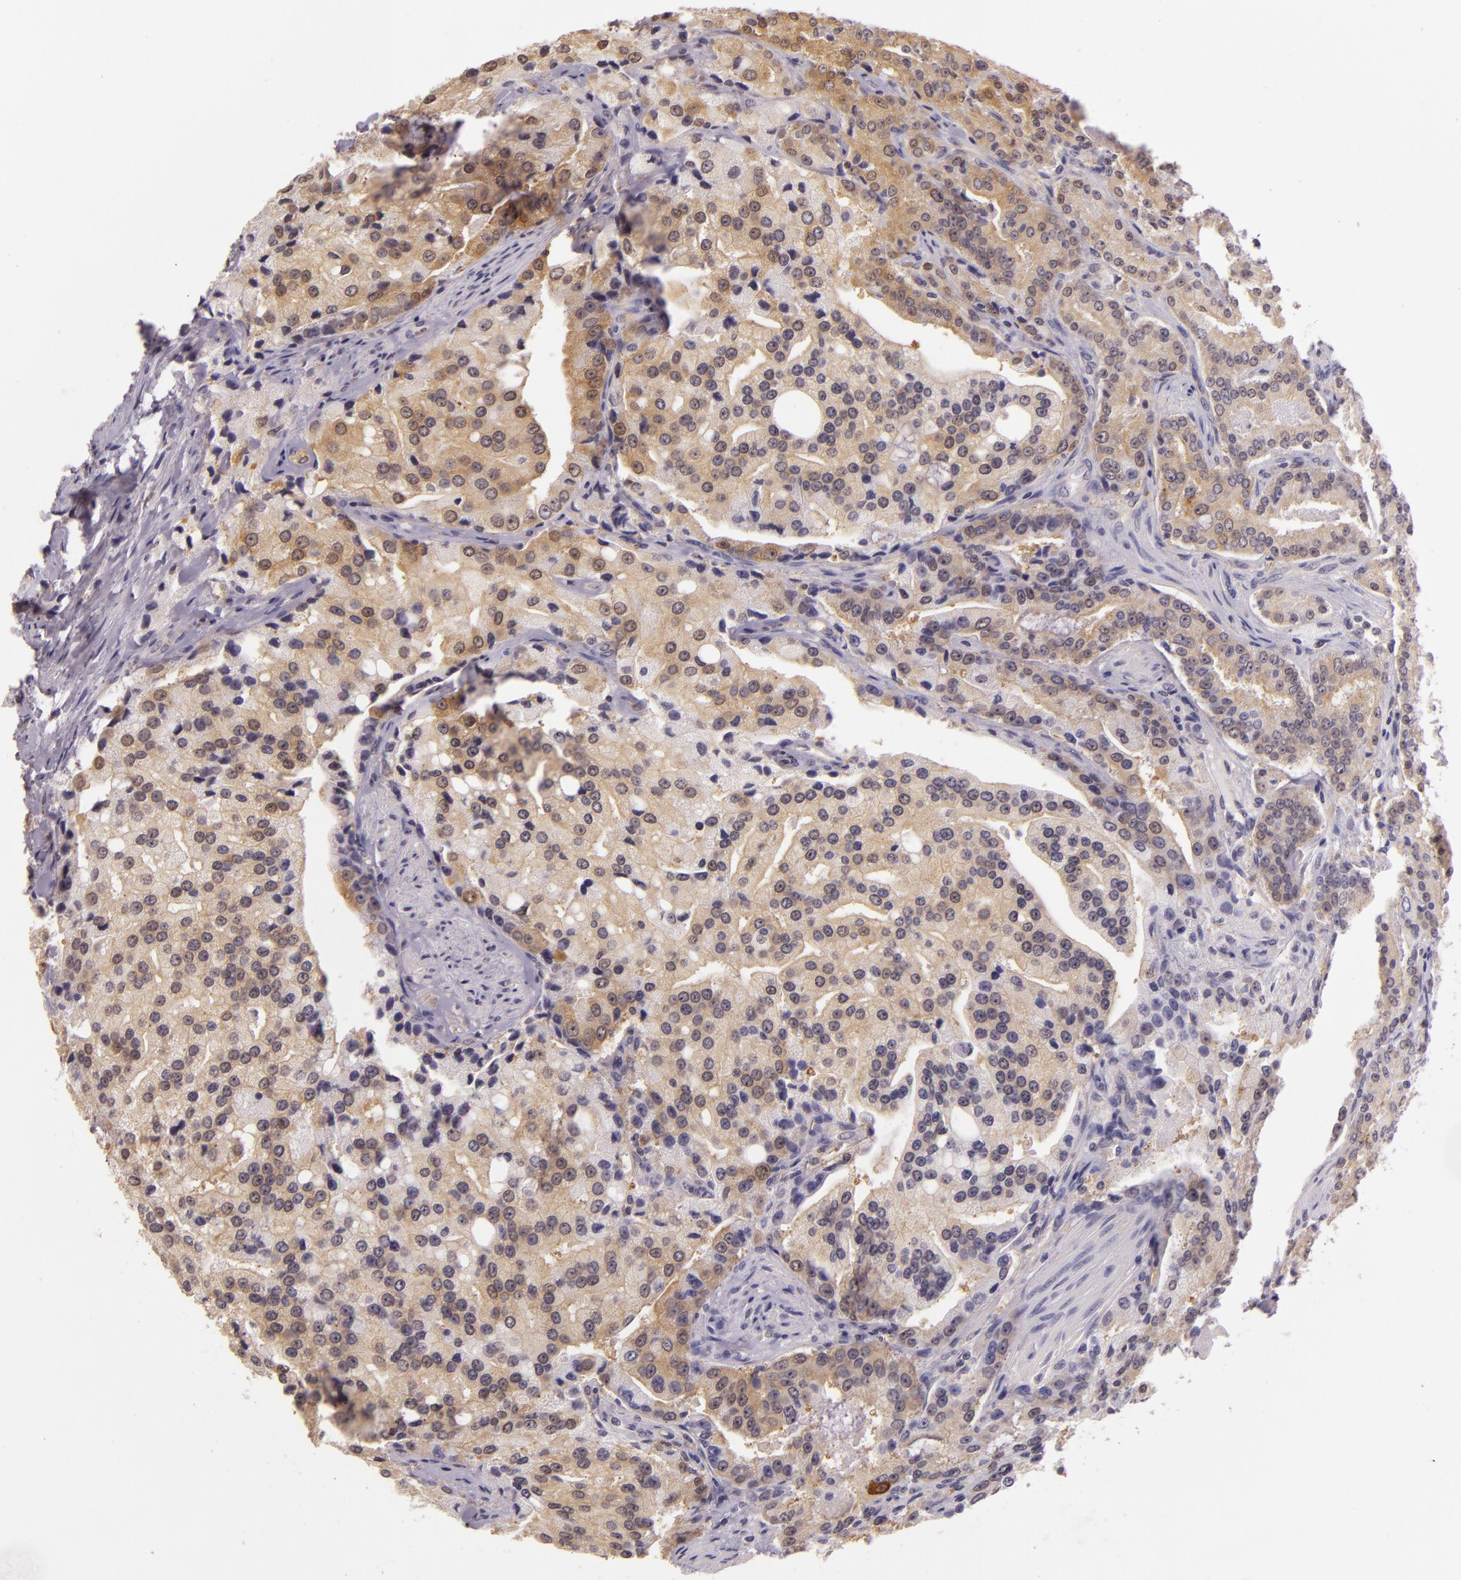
{"staining": {"intensity": "weak", "quantity": "25%-75%", "location": "cytoplasmic/membranous"}, "tissue": "prostate cancer", "cell_type": "Tumor cells", "image_type": "cancer", "snomed": [{"axis": "morphology", "description": "Adenocarcinoma, Medium grade"}, {"axis": "topography", "description": "Prostate"}], "caption": "Immunohistochemical staining of human prostate medium-grade adenocarcinoma displays low levels of weak cytoplasmic/membranous protein positivity in approximately 25%-75% of tumor cells. Immunohistochemistry stains the protein of interest in brown and the nuclei are stained blue.", "gene": "HSPA8", "patient": {"sex": "male", "age": 72}}